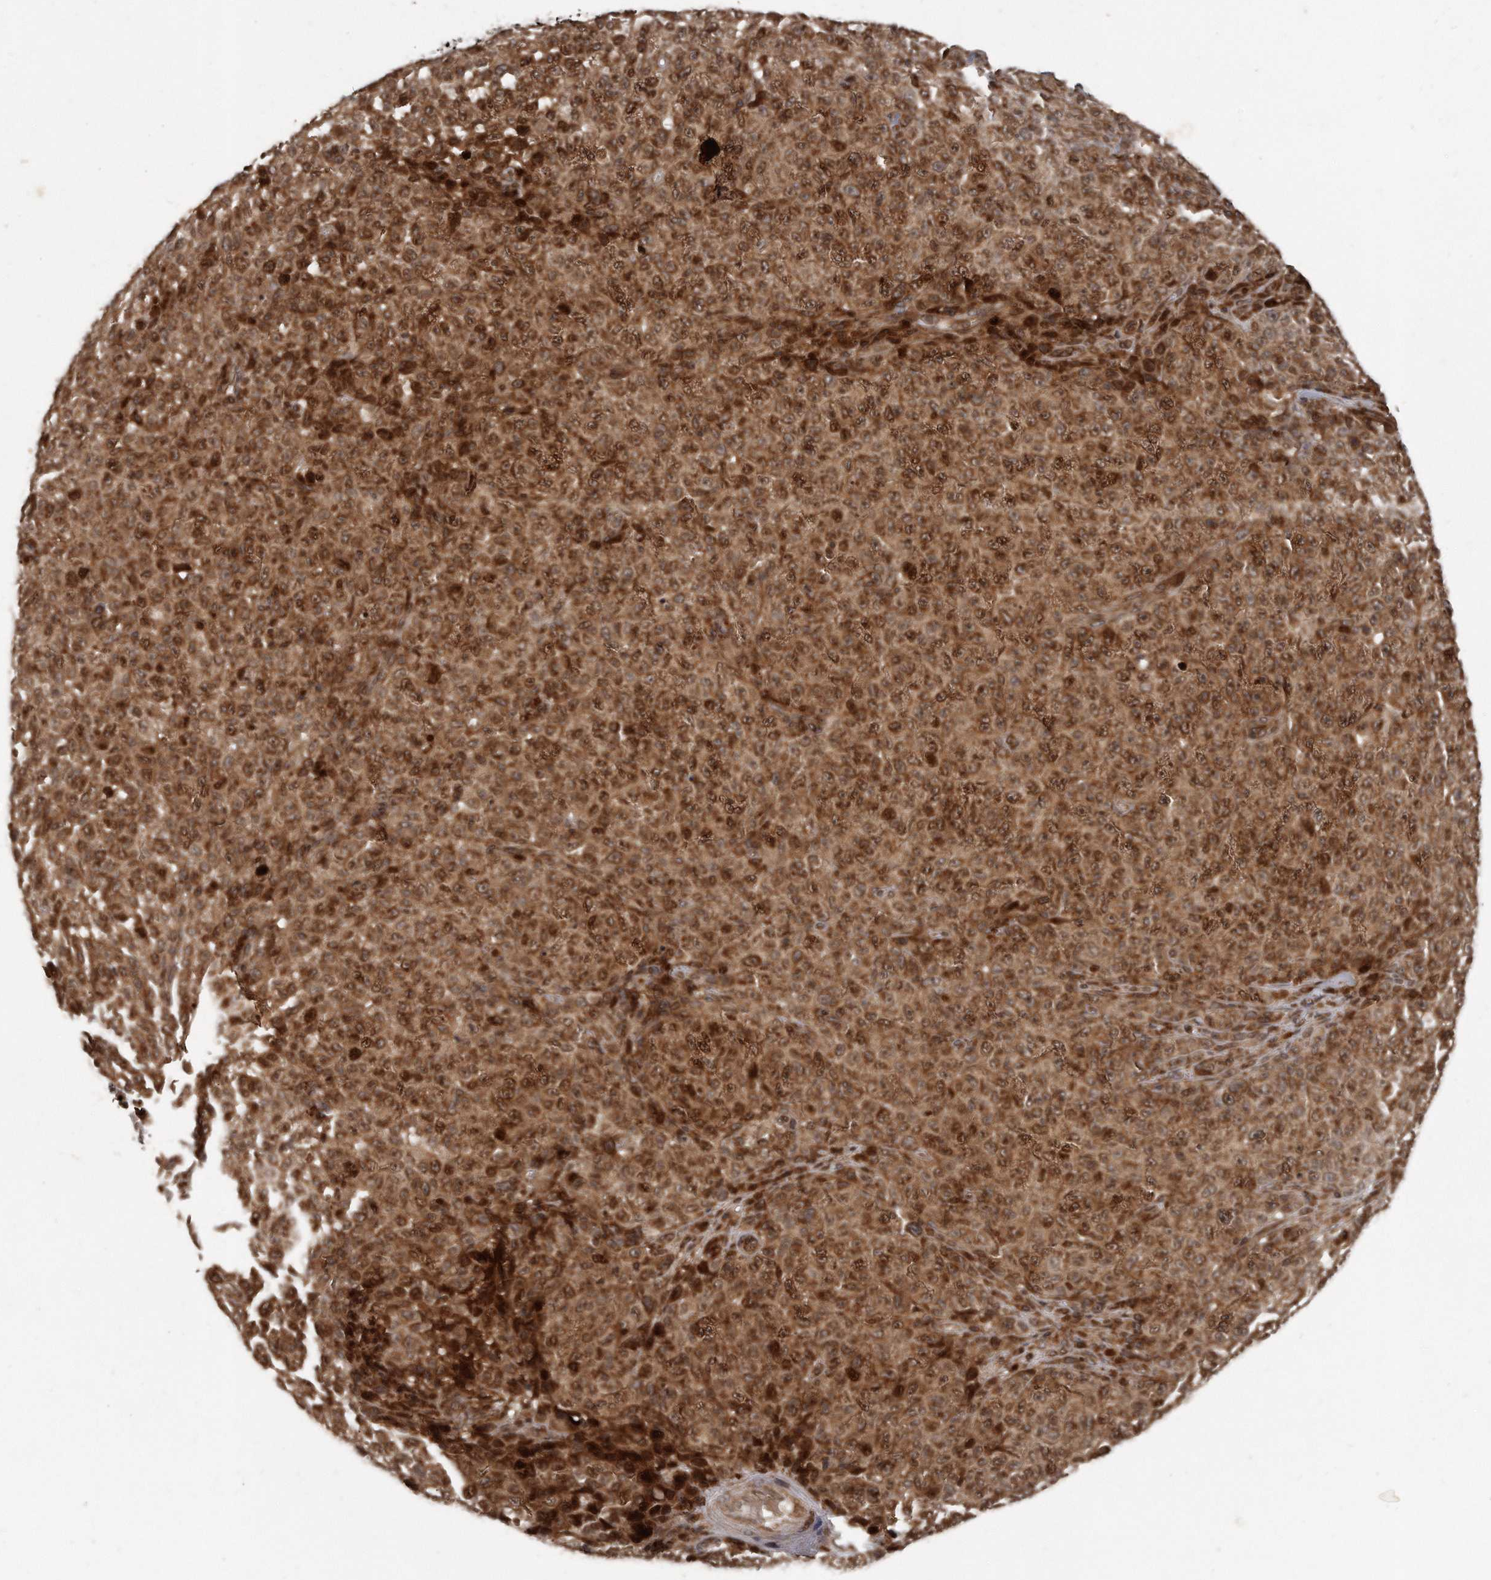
{"staining": {"intensity": "strong", "quantity": ">75%", "location": "cytoplasmic/membranous,nuclear"}, "tissue": "melanoma", "cell_type": "Tumor cells", "image_type": "cancer", "snomed": [{"axis": "morphology", "description": "Malignant melanoma, NOS"}, {"axis": "topography", "description": "Skin"}], "caption": "An image of human malignant melanoma stained for a protein exhibits strong cytoplasmic/membranous and nuclear brown staining in tumor cells.", "gene": "GCH1", "patient": {"sex": "female", "age": 82}}